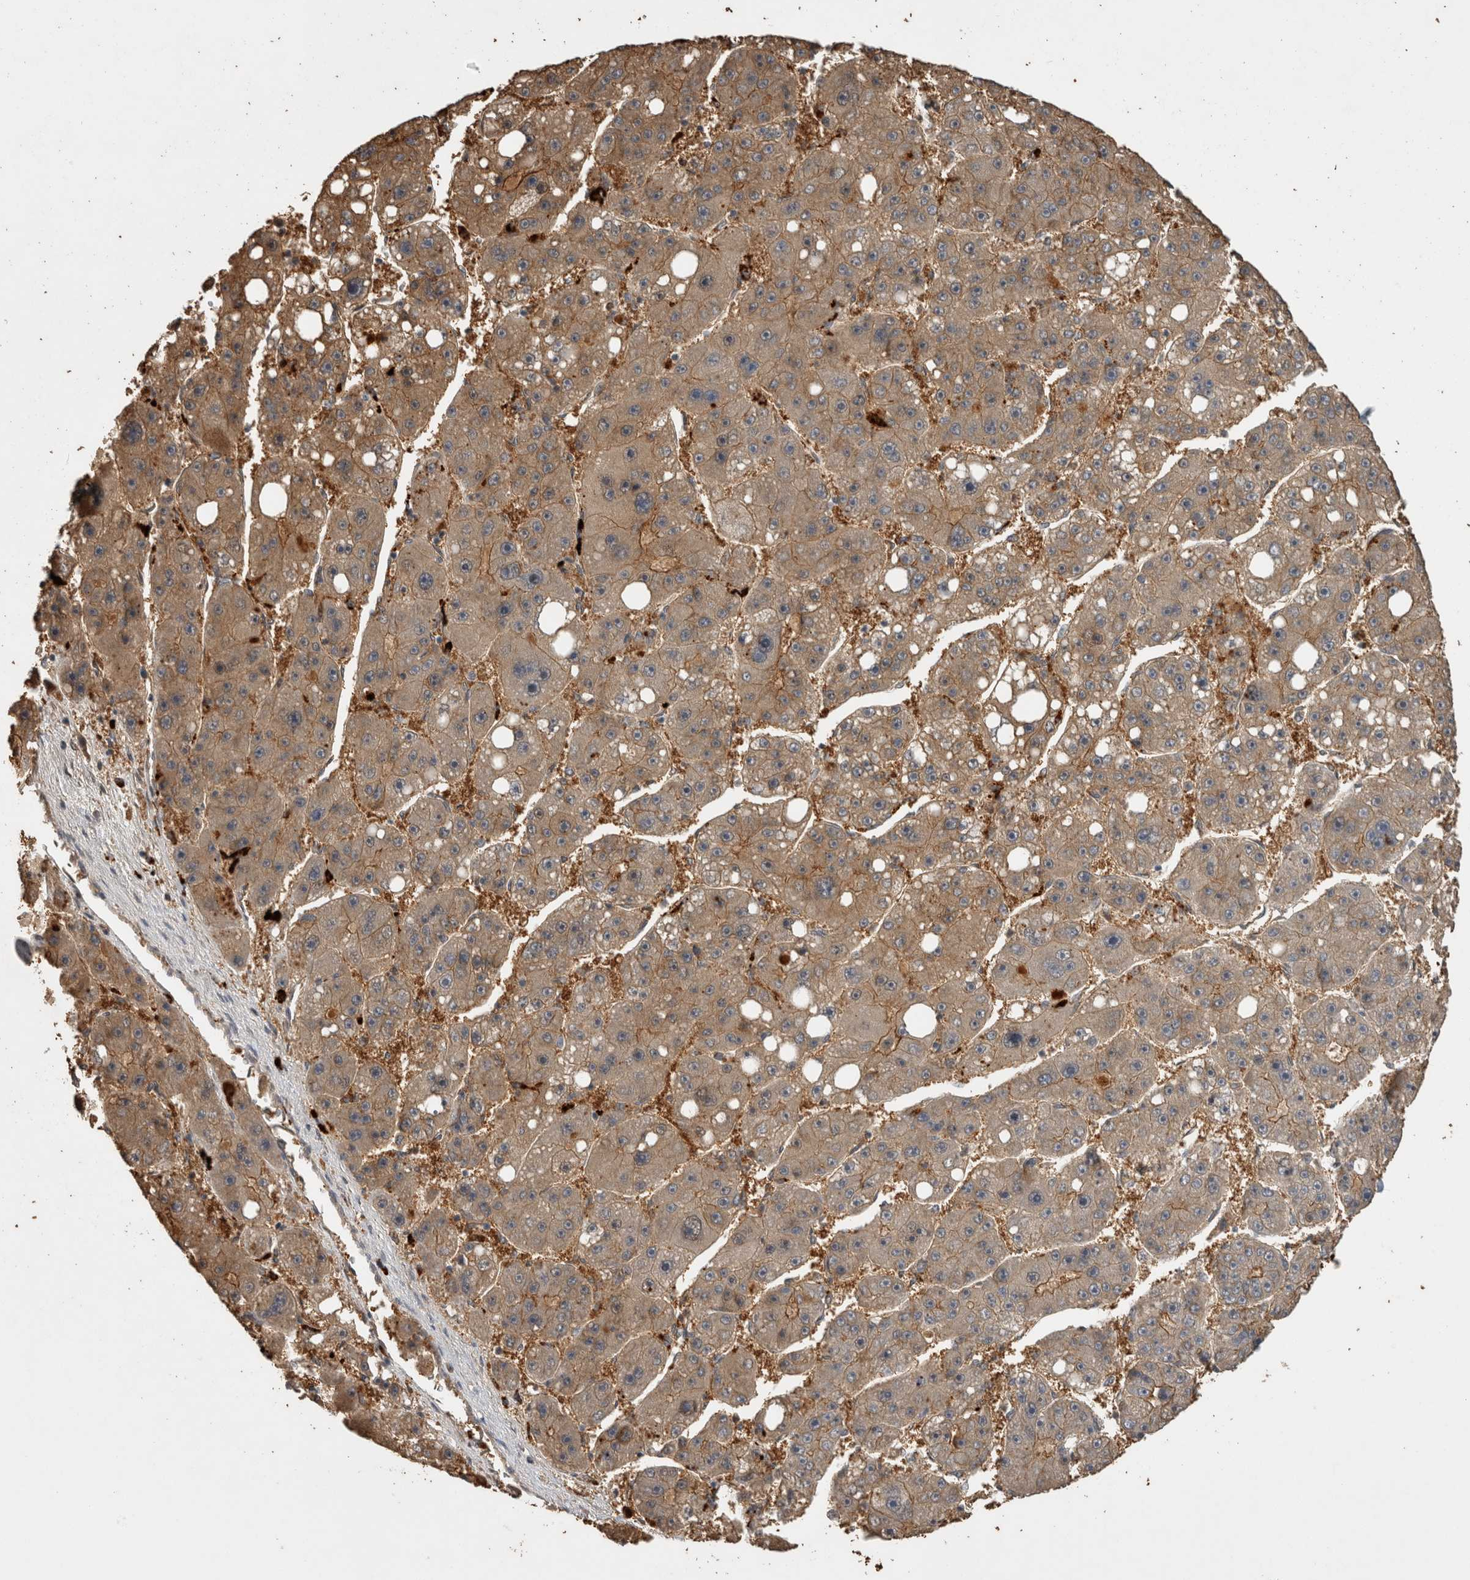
{"staining": {"intensity": "weak", "quantity": ">75%", "location": "cytoplasmic/membranous"}, "tissue": "liver cancer", "cell_type": "Tumor cells", "image_type": "cancer", "snomed": [{"axis": "morphology", "description": "Carcinoma, Hepatocellular, NOS"}, {"axis": "topography", "description": "Liver"}], "caption": "Weak cytoplasmic/membranous expression is seen in about >75% of tumor cells in liver hepatocellular carcinoma.", "gene": "RHPN1", "patient": {"sex": "female", "age": 61}}